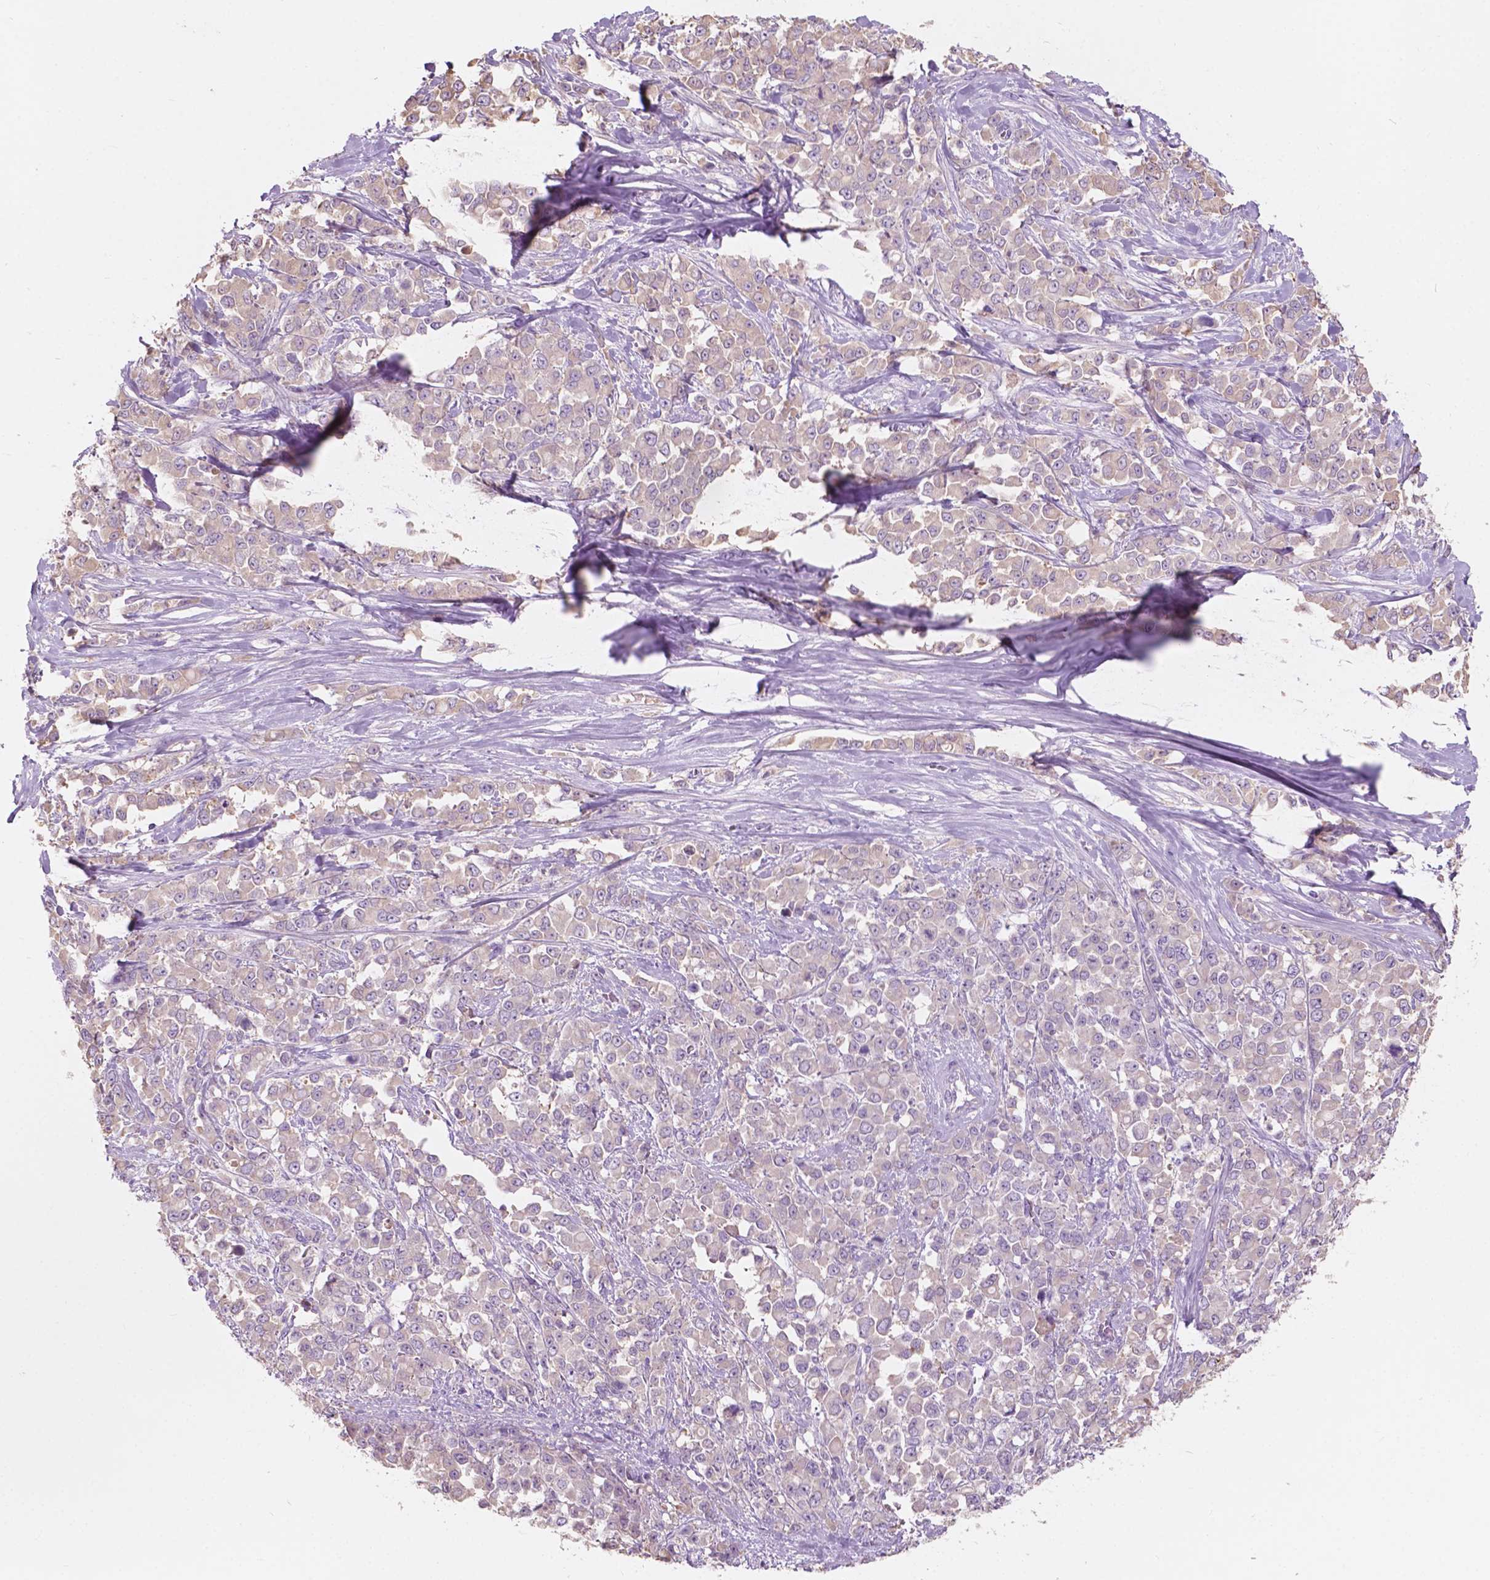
{"staining": {"intensity": "negative", "quantity": "none", "location": "none"}, "tissue": "stomach cancer", "cell_type": "Tumor cells", "image_type": "cancer", "snomed": [{"axis": "morphology", "description": "Adenocarcinoma, NOS"}, {"axis": "topography", "description": "Stomach"}], "caption": "Immunohistochemistry of stomach cancer (adenocarcinoma) demonstrates no expression in tumor cells.", "gene": "SEMA4A", "patient": {"sex": "female", "age": 76}}